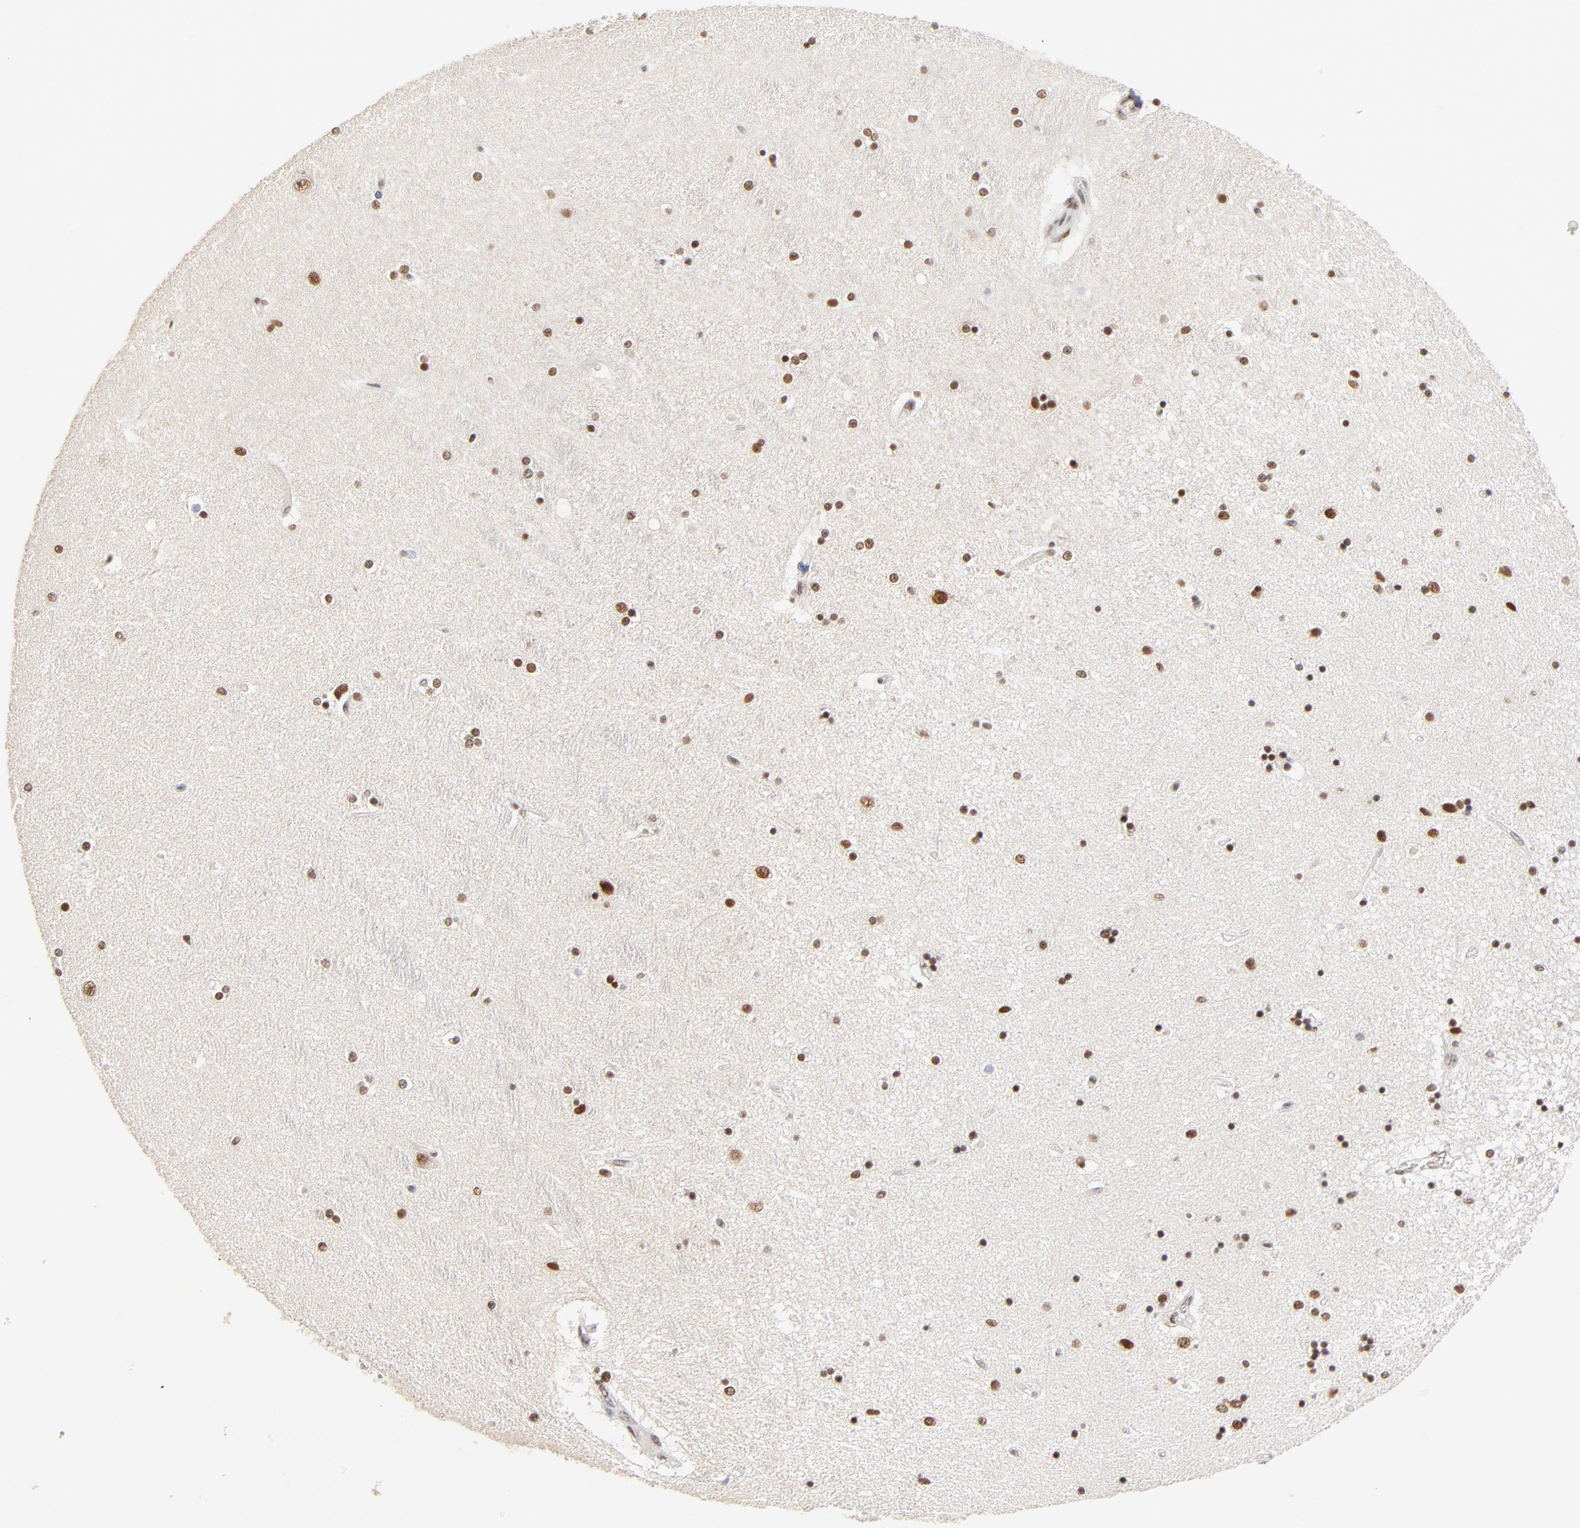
{"staining": {"intensity": "moderate", "quantity": "25%-75%", "location": "nuclear"}, "tissue": "hippocampus", "cell_type": "Glial cells", "image_type": "normal", "snomed": [{"axis": "morphology", "description": "Normal tissue, NOS"}, {"axis": "topography", "description": "Hippocampus"}], "caption": "Hippocampus stained with DAB immunohistochemistry reveals medium levels of moderate nuclear positivity in about 25%-75% of glial cells.", "gene": "ZMYM3", "patient": {"sex": "female", "age": 54}}